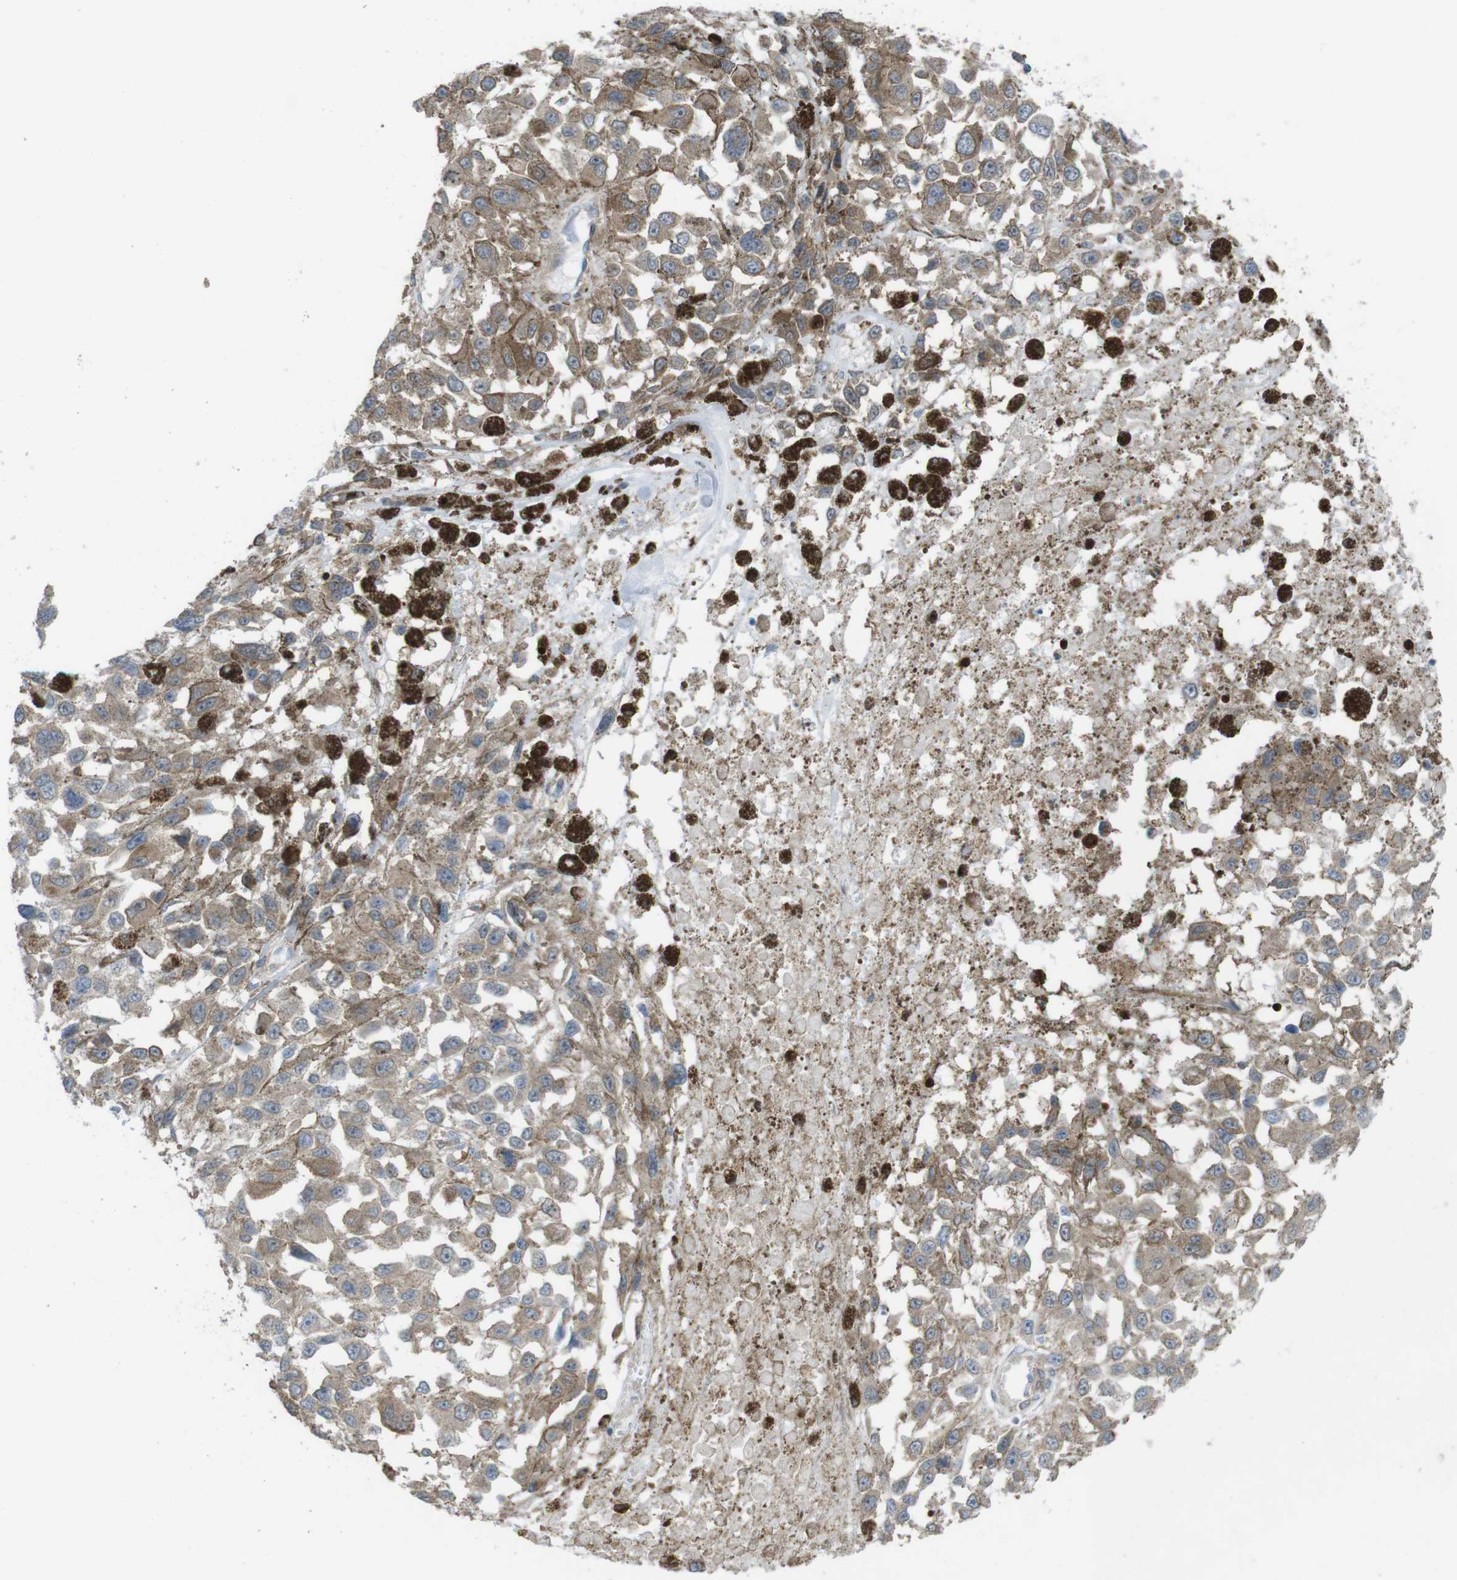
{"staining": {"intensity": "moderate", "quantity": ">75%", "location": "cytoplasmic/membranous"}, "tissue": "melanoma", "cell_type": "Tumor cells", "image_type": "cancer", "snomed": [{"axis": "morphology", "description": "Malignant melanoma, Metastatic site"}, {"axis": "topography", "description": "Lymph node"}], "caption": "Immunohistochemistry (IHC) staining of malignant melanoma (metastatic site), which demonstrates medium levels of moderate cytoplasmic/membranous positivity in approximately >75% of tumor cells indicating moderate cytoplasmic/membranous protein positivity. The staining was performed using DAB (3,3'-diaminobenzidine) (brown) for protein detection and nuclei were counterstained in hematoxylin (blue).", "gene": "PRKCD", "patient": {"sex": "male", "age": 59}}